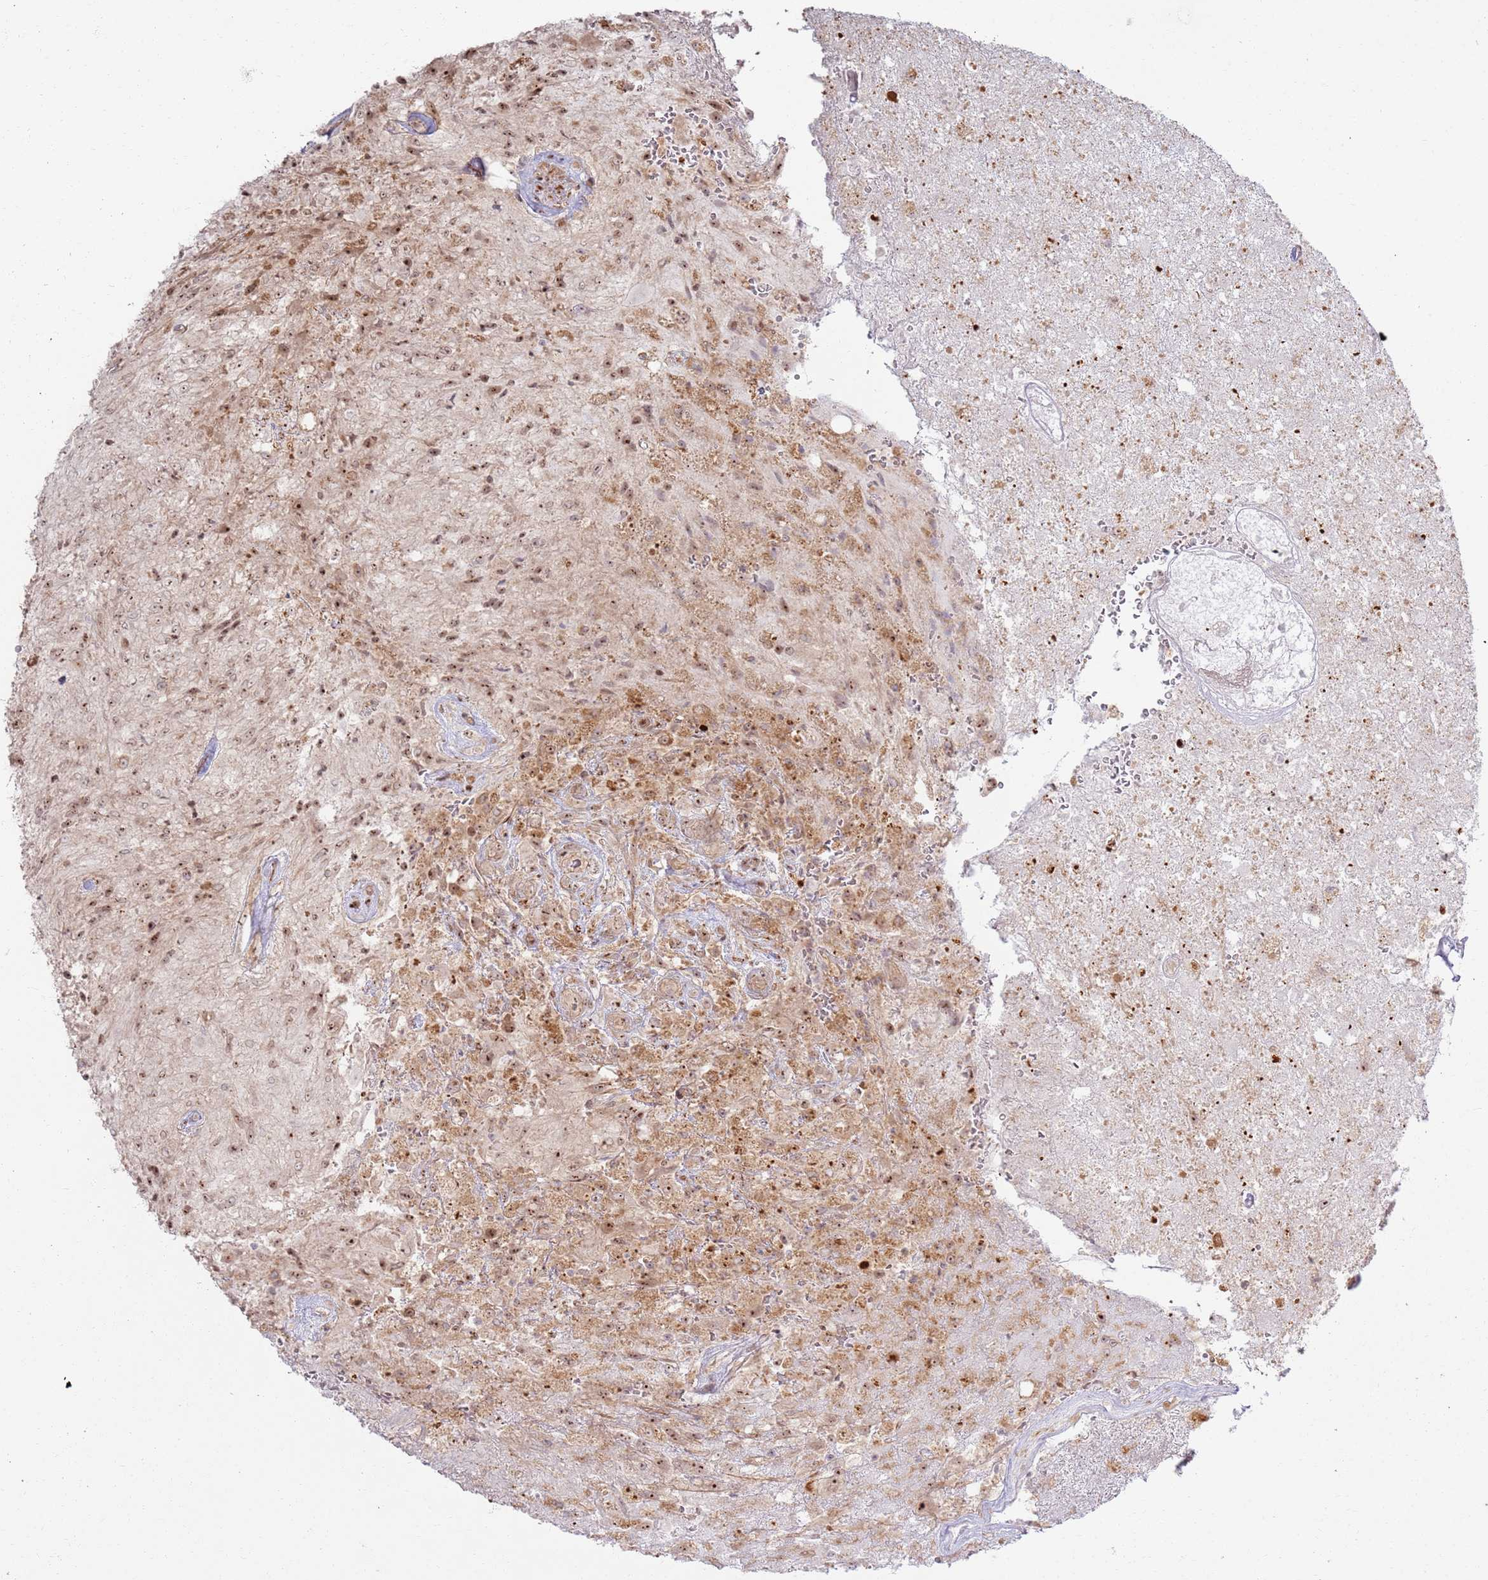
{"staining": {"intensity": "moderate", "quantity": ">75%", "location": "cytoplasmic/membranous,nuclear"}, "tissue": "glioma", "cell_type": "Tumor cells", "image_type": "cancer", "snomed": [{"axis": "morphology", "description": "Glioma, malignant, High grade"}, {"axis": "topography", "description": "Brain"}], "caption": "Moderate cytoplasmic/membranous and nuclear protein expression is present in approximately >75% of tumor cells in glioma. (DAB (3,3'-diaminobenzidine) IHC with brightfield microscopy, high magnification).", "gene": "CNPY1", "patient": {"sex": "male", "age": 56}}